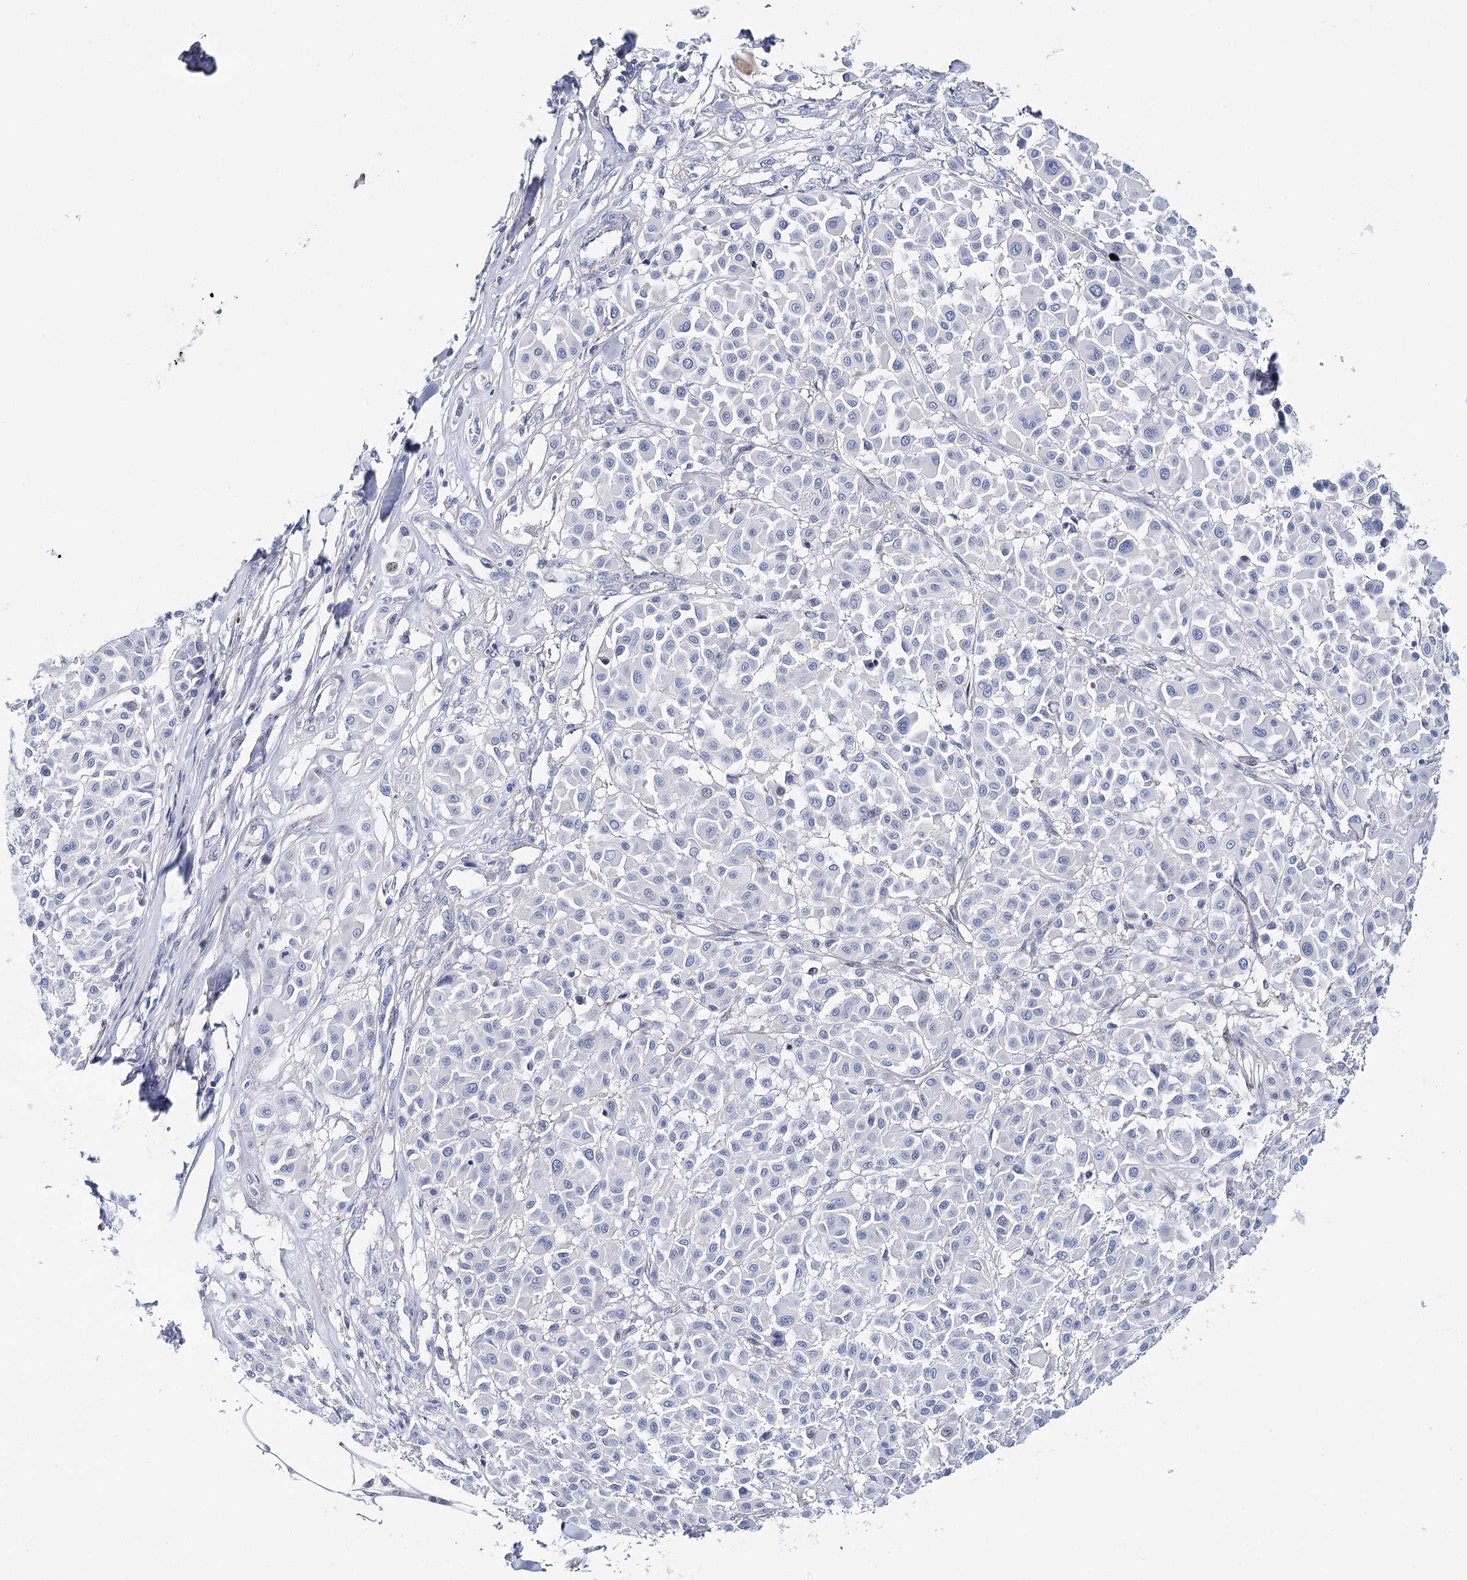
{"staining": {"intensity": "negative", "quantity": "none", "location": "none"}, "tissue": "melanoma", "cell_type": "Tumor cells", "image_type": "cancer", "snomed": [{"axis": "morphology", "description": "Malignant melanoma, Metastatic site"}, {"axis": "topography", "description": "Soft tissue"}], "caption": "IHC of human malignant melanoma (metastatic site) displays no staining in tumor cells.", "gene": "ANKRD23", "patient": {"sex": "male", "age": 41}}